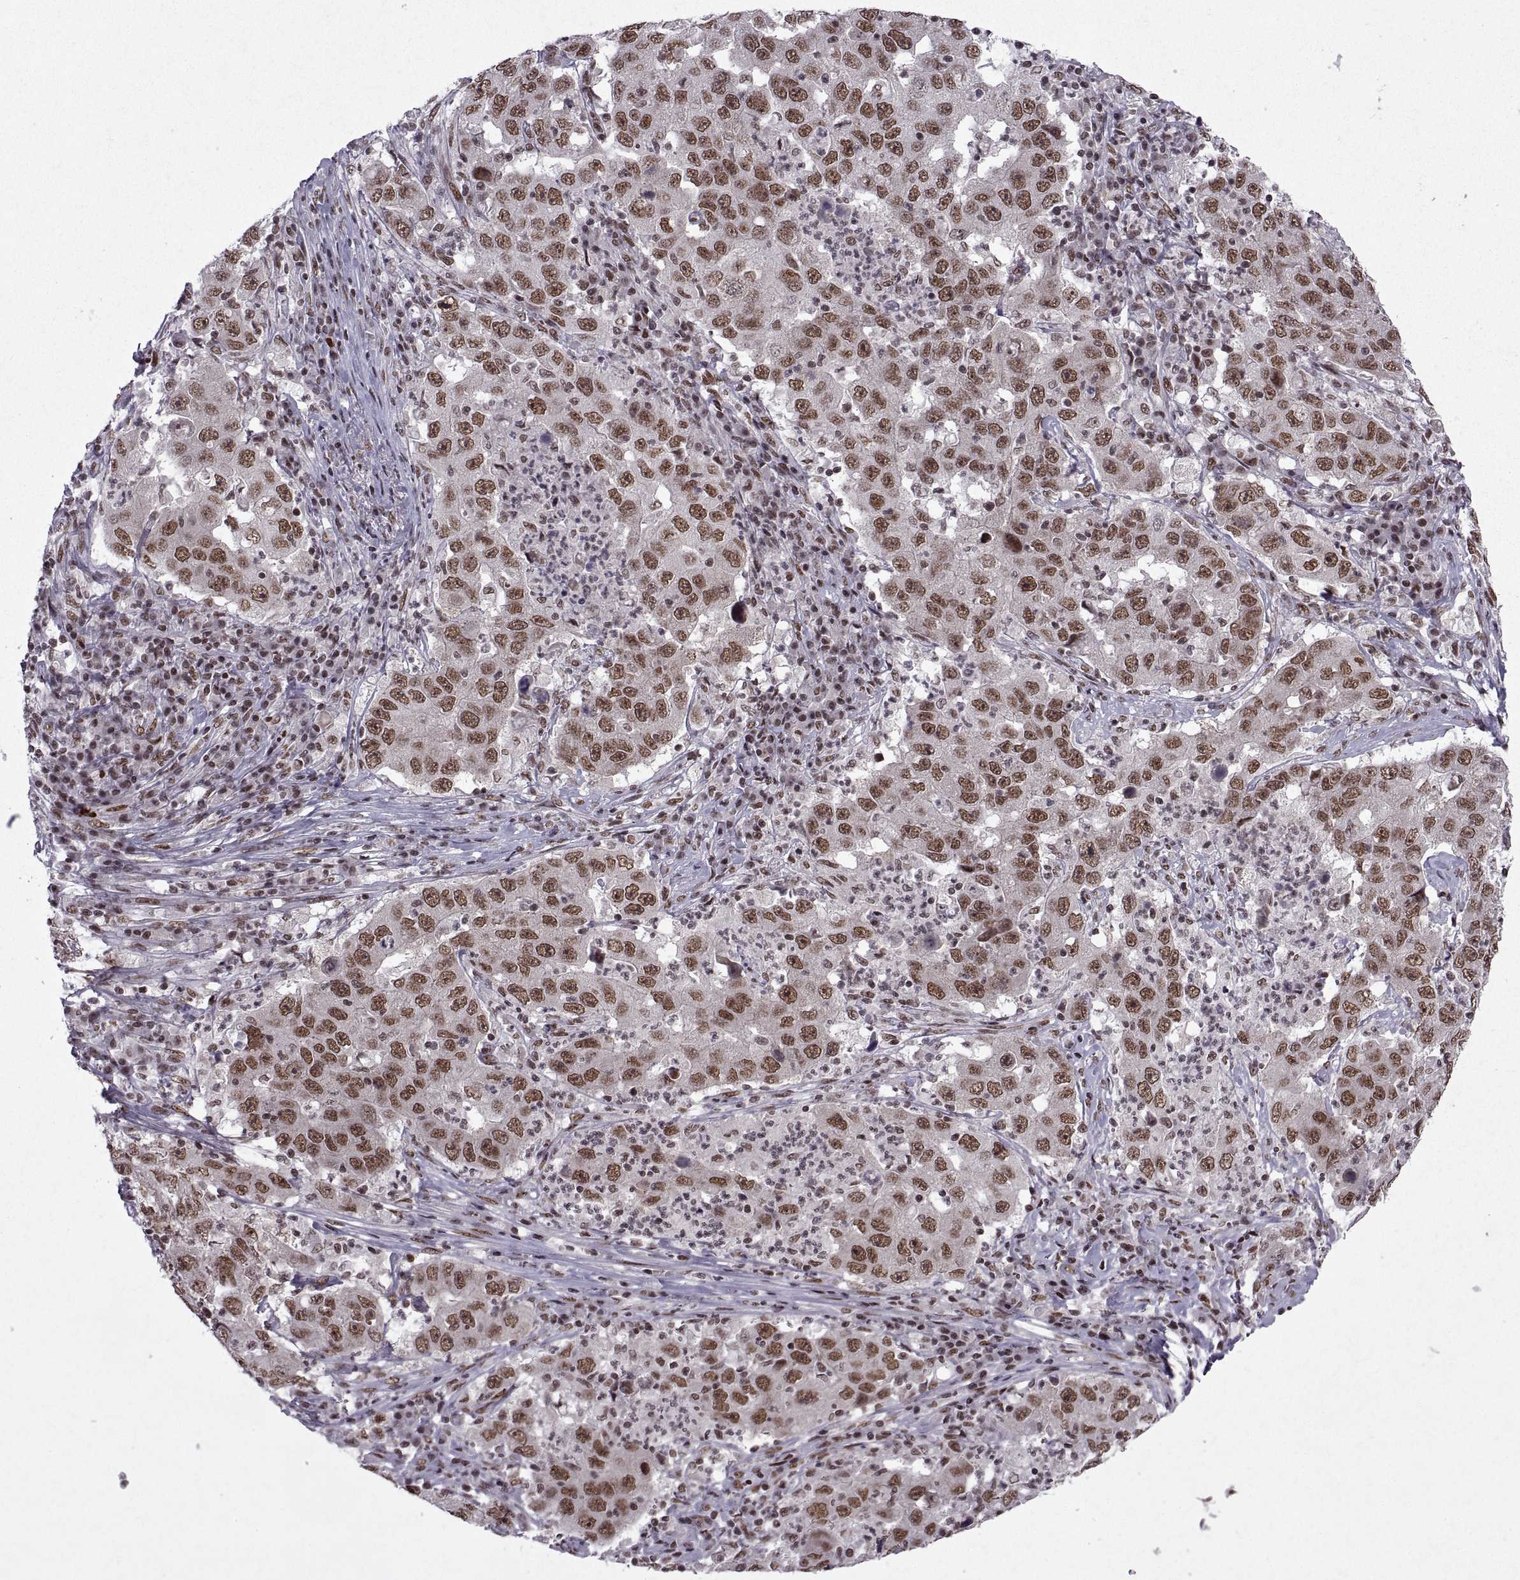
{"staining": {"intensity": "strong", "quantity": ">75%", "location": "nuclear"}, "tissue": "lung cancer", "cell_type": "Tumor cells", "image_type": "cancer", "snomed": [{"axis": "morphology", "description": "Adenocarcinoma, NOS"}, {"axis": "topography", "description": "Lung"}], "caption": "Immunohistochemical staining of human lung adenocarcinoma displays high levels of strong nuclear protein positivity in about >75% of tumor cells.", "gene": "MT1E", "patient": {"sex": "male", "age": 73}}